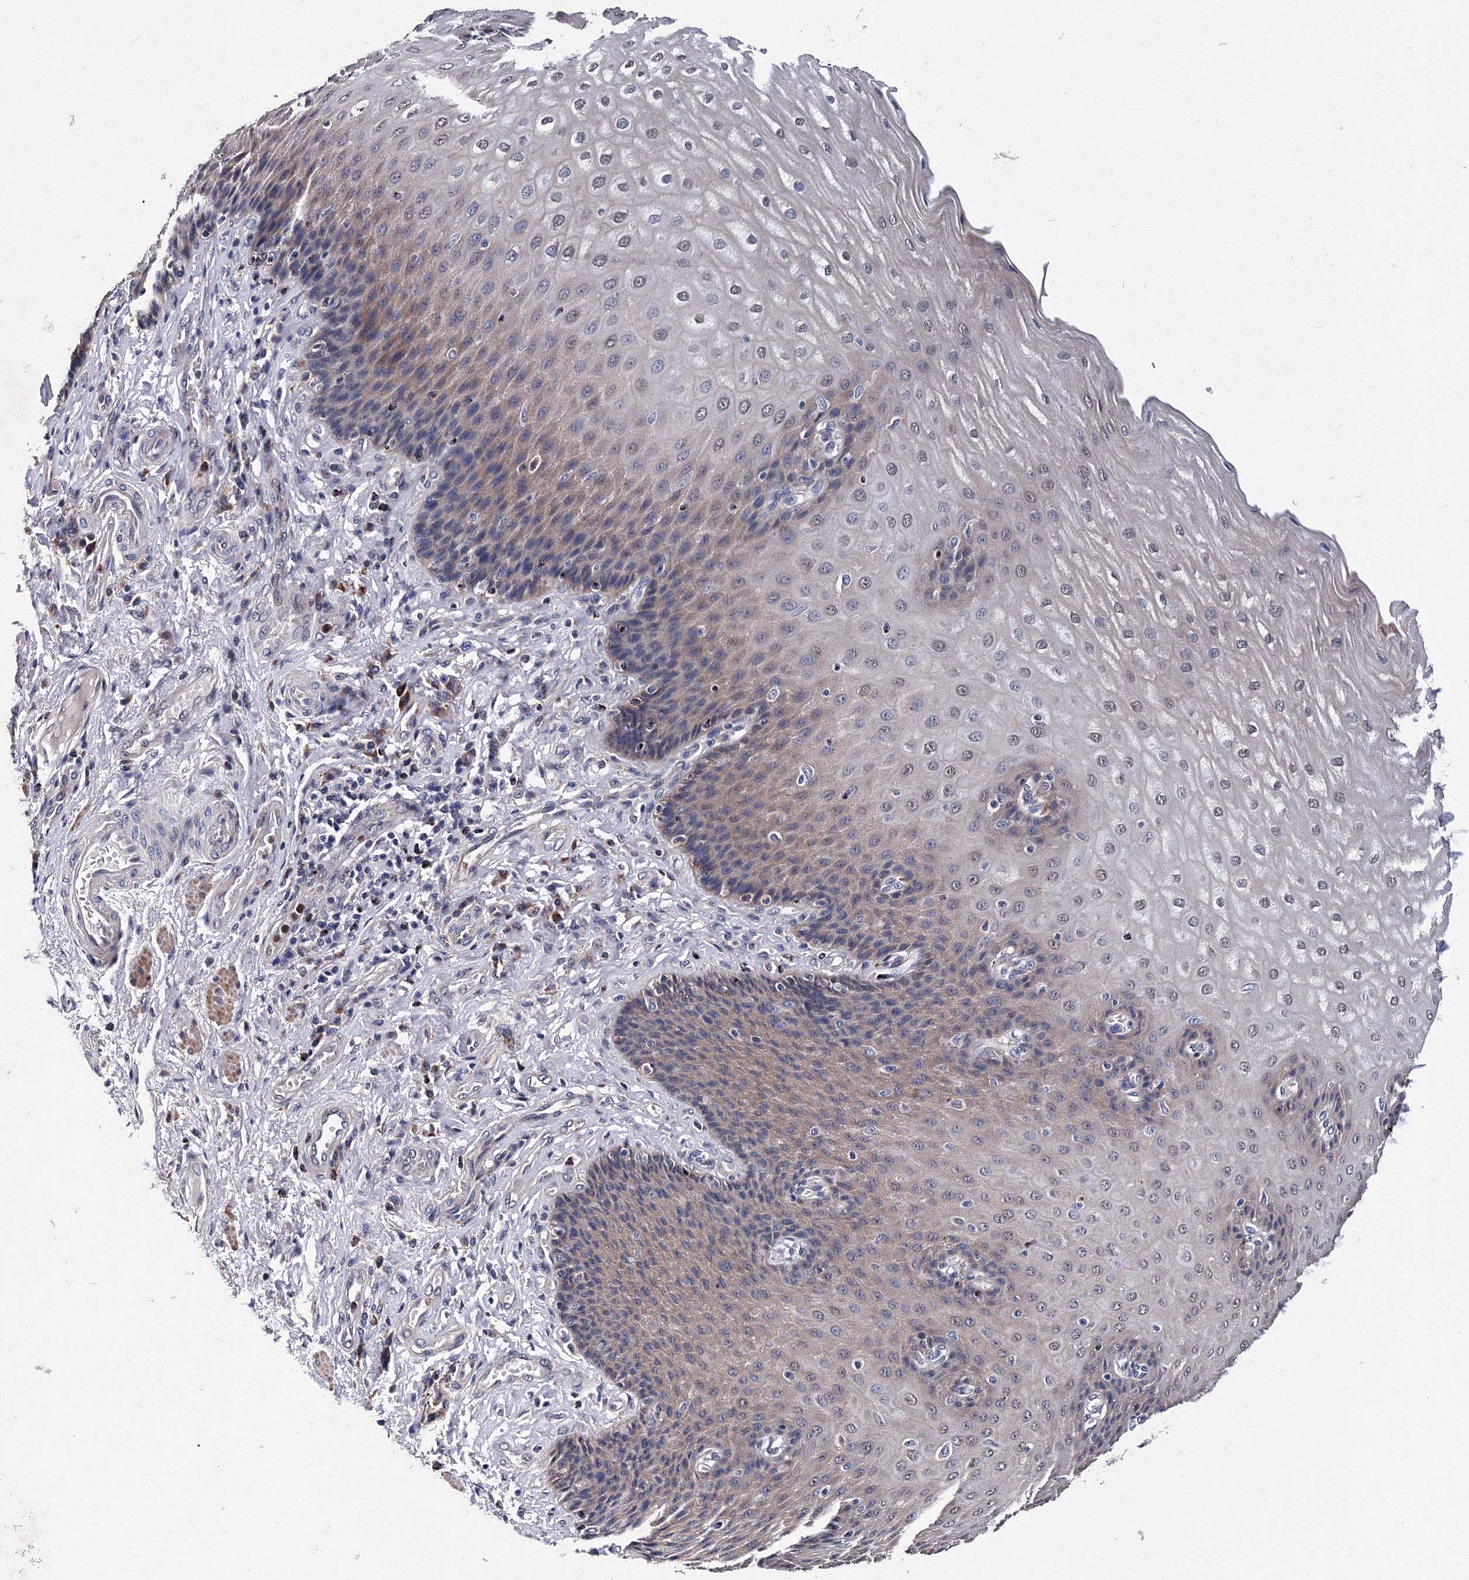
{"staining": {"intensity": "weak", "quantity": "<25%", "location": "cytoplasmic/membranous"}, "tissue": "esophagus", "cell_type": "Squamous epithelial cells", "image_type": "normal", "snomed": [{"axis": "morphology", "description": "Normal tissue, NOS"}, {"axis": "topography", "description": "Esophagus"}], "caption": "IHC of unremarkable esophagus reveals no expression in squamous epithelial cells. Brightfield microscopy of IHC stained with DAB (3,3'-diaminobenzidine) (brown) and hematoxylin (blue), captured at high magnification.", "gene": "PHYKPL", "patient": {"sex": "male", "age": 54}}